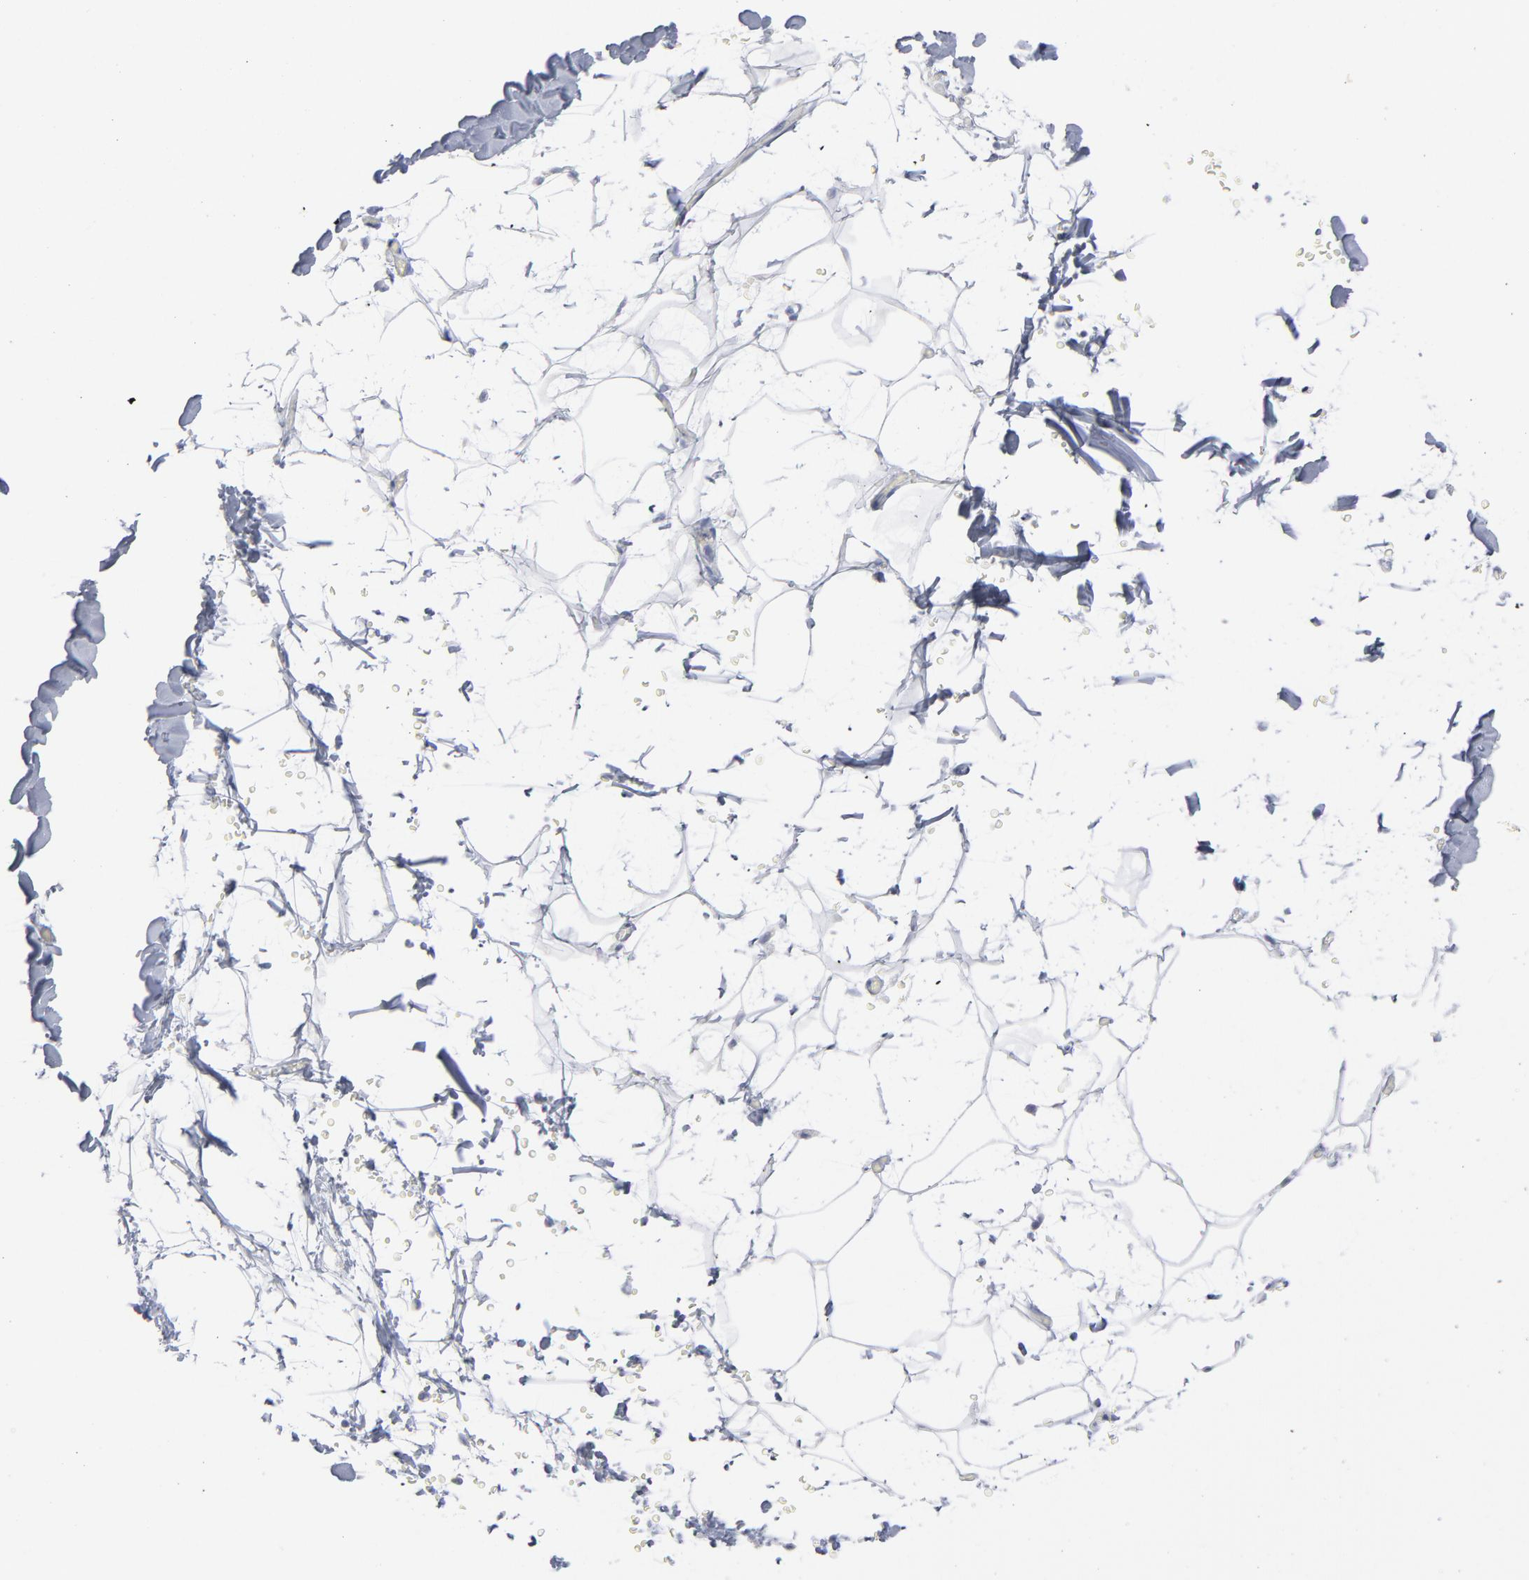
{"staining": {"intensity": "negative", "quantity": "none", "location": "none"}, "tissue": "adipose tissue", "cell_type": "Adipocytes", "image_type": "normal", "snomed": [{"axis": "morphology", "description": "Normal tissue, NOS"}, {"axis": "topography", "description": "Soft tissue"}], "caption": "The image exhibits no significant staining in adipocytes of adipose tissue.", "gene": "P2RY8", "patient": {"sex": "male", "age": 72}}